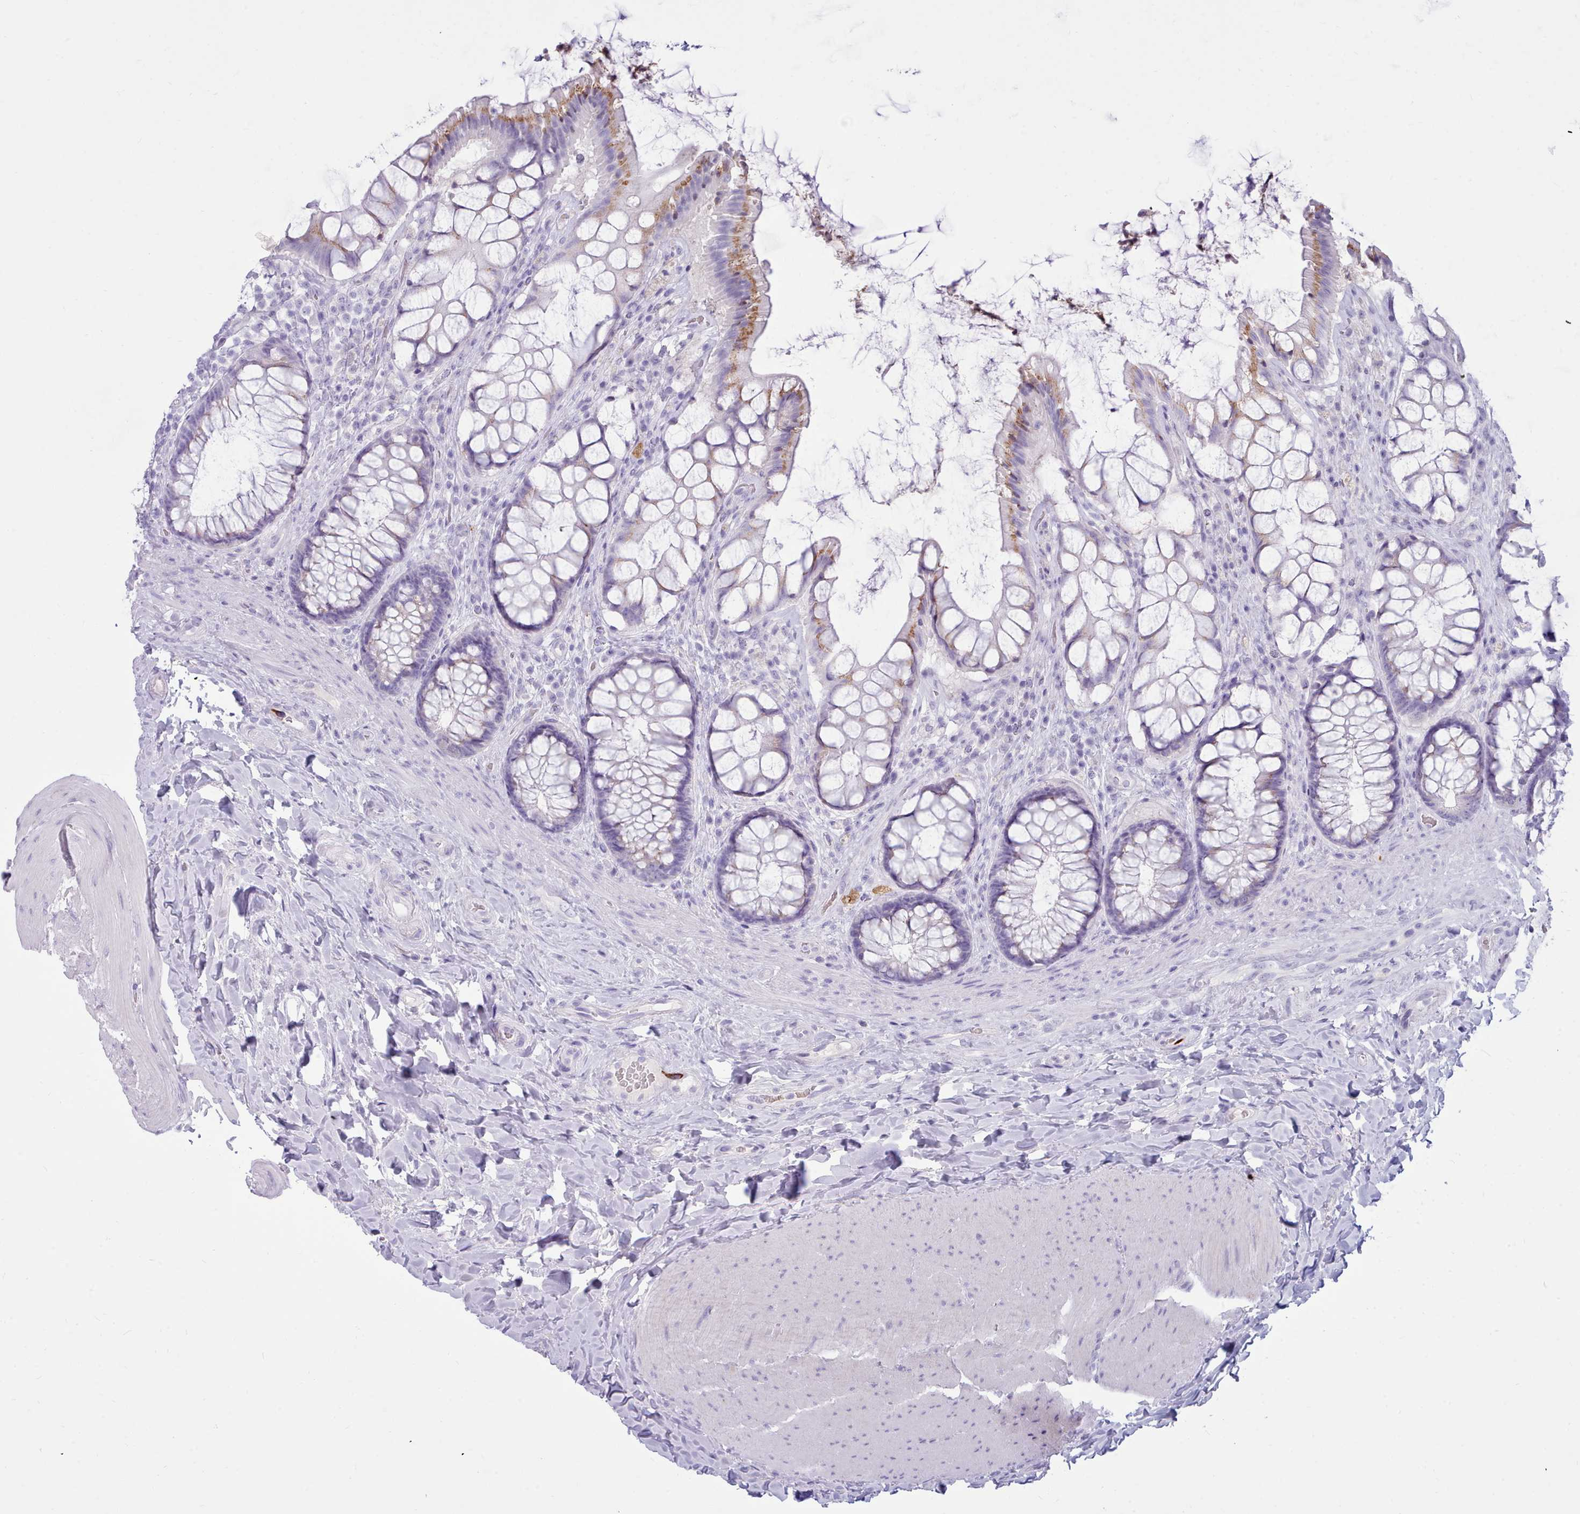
{"staining": {"intensity": "moderate", "quantity": "<25%", "location": "cytoplasmic/membranous"}, "tissue": "rectum", "cell_type": "Glandular cells", "image_type": "normal", "snomed": [{"axis": "morphology", "description": "Normal tissue, NOS"}, {"axis": "topography", "description": "Rectum"}], "caption": "Immunohistochemistry (IHC) (DAB (3,3'-diaminobenzidine)) staining of unremarkable human rectum shows moderate cytoplasmic/membranous protein expression in approximately <25% of glandular cells. The staining was performed using DAB to visualize the protein expression in brown, while the nuclei were stained in blue with hematoxylin (Magnification: 20x).", "gene": "NKX1", "patient": {"sex": "female", "age": 58}}